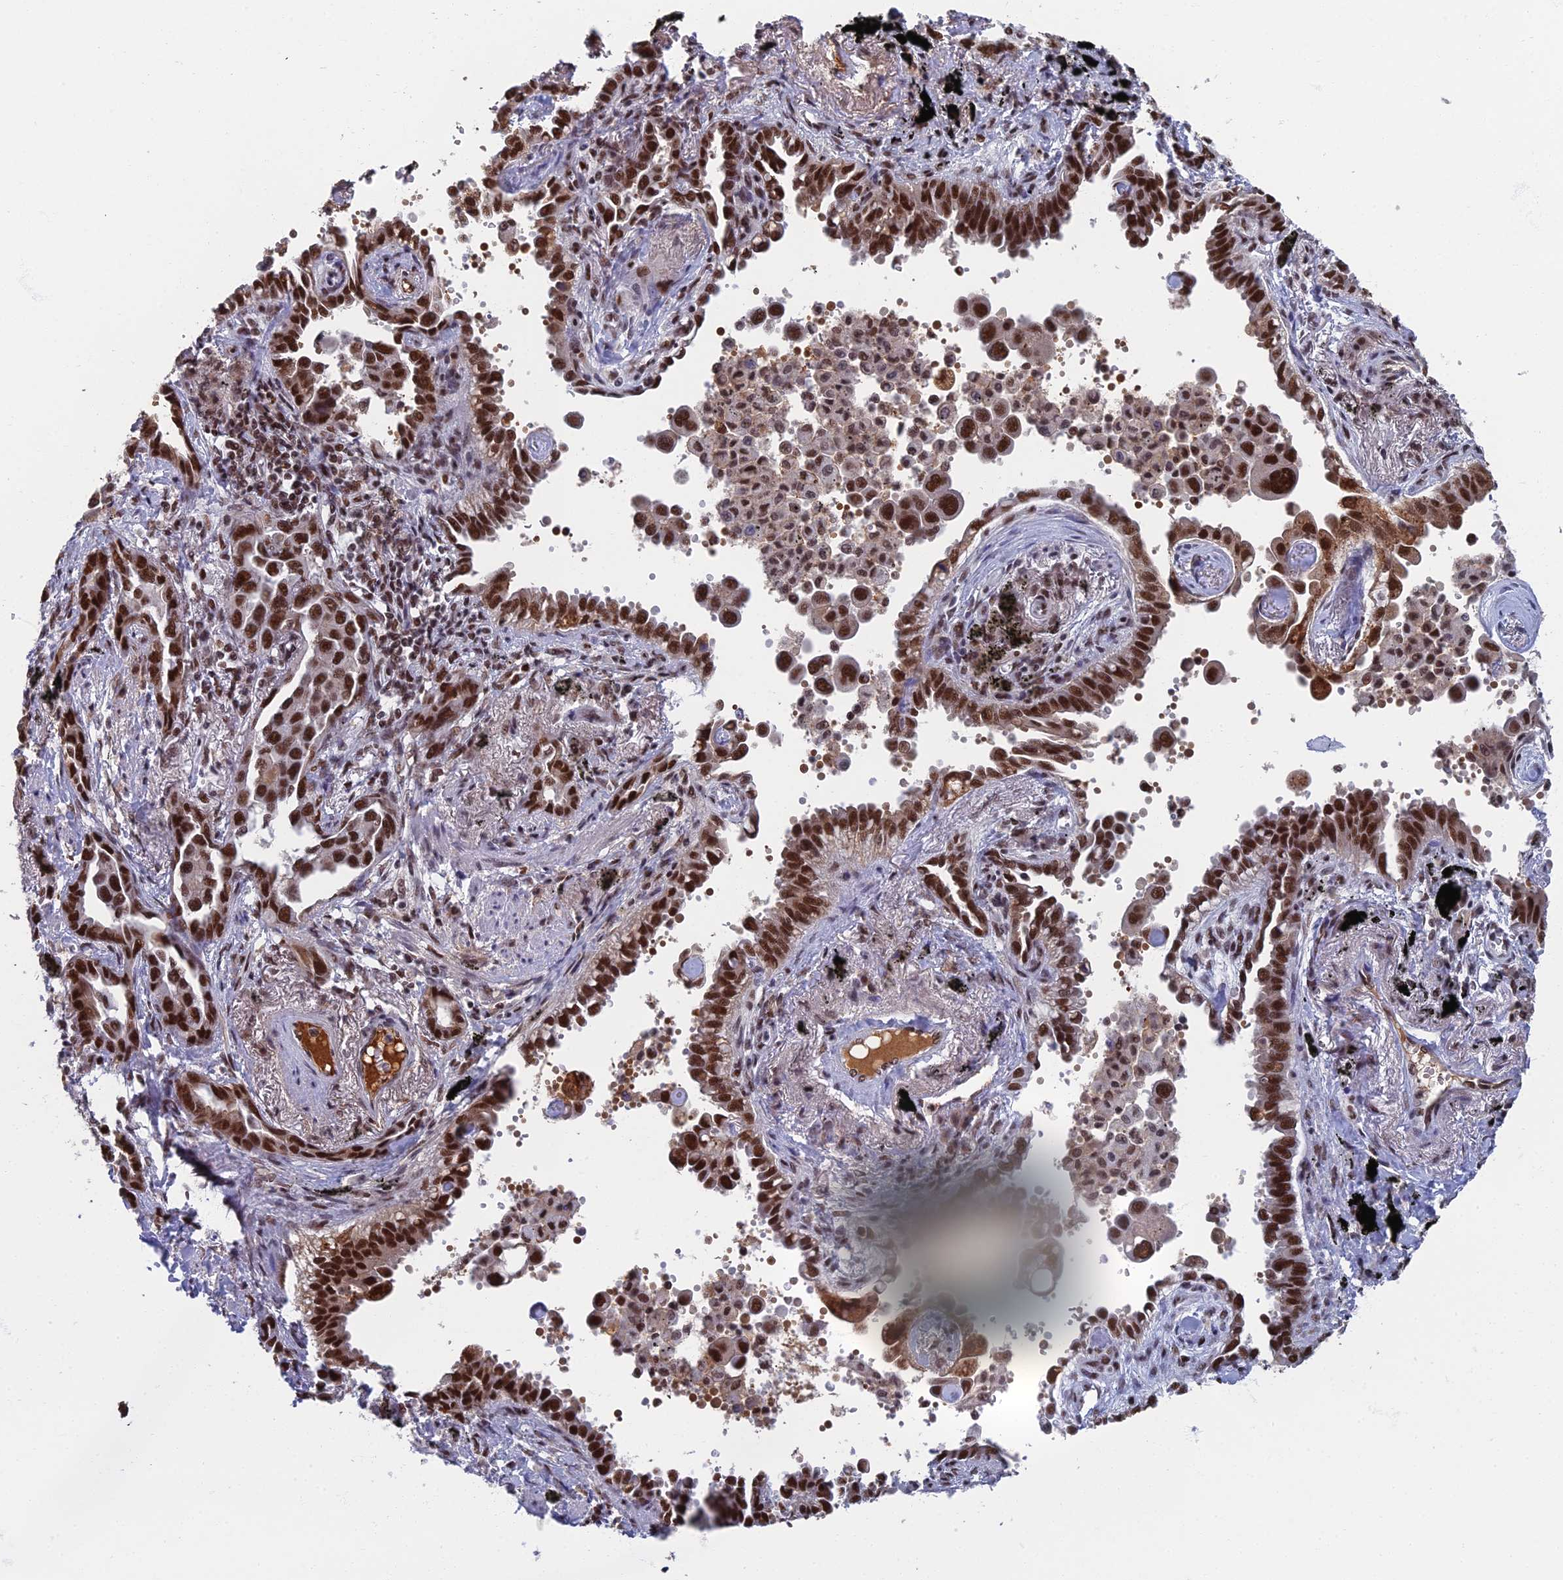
{"staining": {"intensity": "strong", "quantity": ">75%", "location": "nuclear"}, "tissue": "lung cancer", "cell_type": "Tumor cells", "image_type": "cancer", "snomed": [{"axis": "morphology", "description": "Adenocarcinoma, NOS"}, {"axis": "topography", "description": "Lung"}], "caption": "Immunohistochemical staining of adenocarcinoma (lung) displays high levels of strong nuclear protein staining in approximately >75% of tumor cells. (DAB (3,3'-diaminobenzidine) IHC, brown staining for protein, blue staining for nuclei).", "gene": "TAF13", "patient": {"sex": "male", "age": 67}}